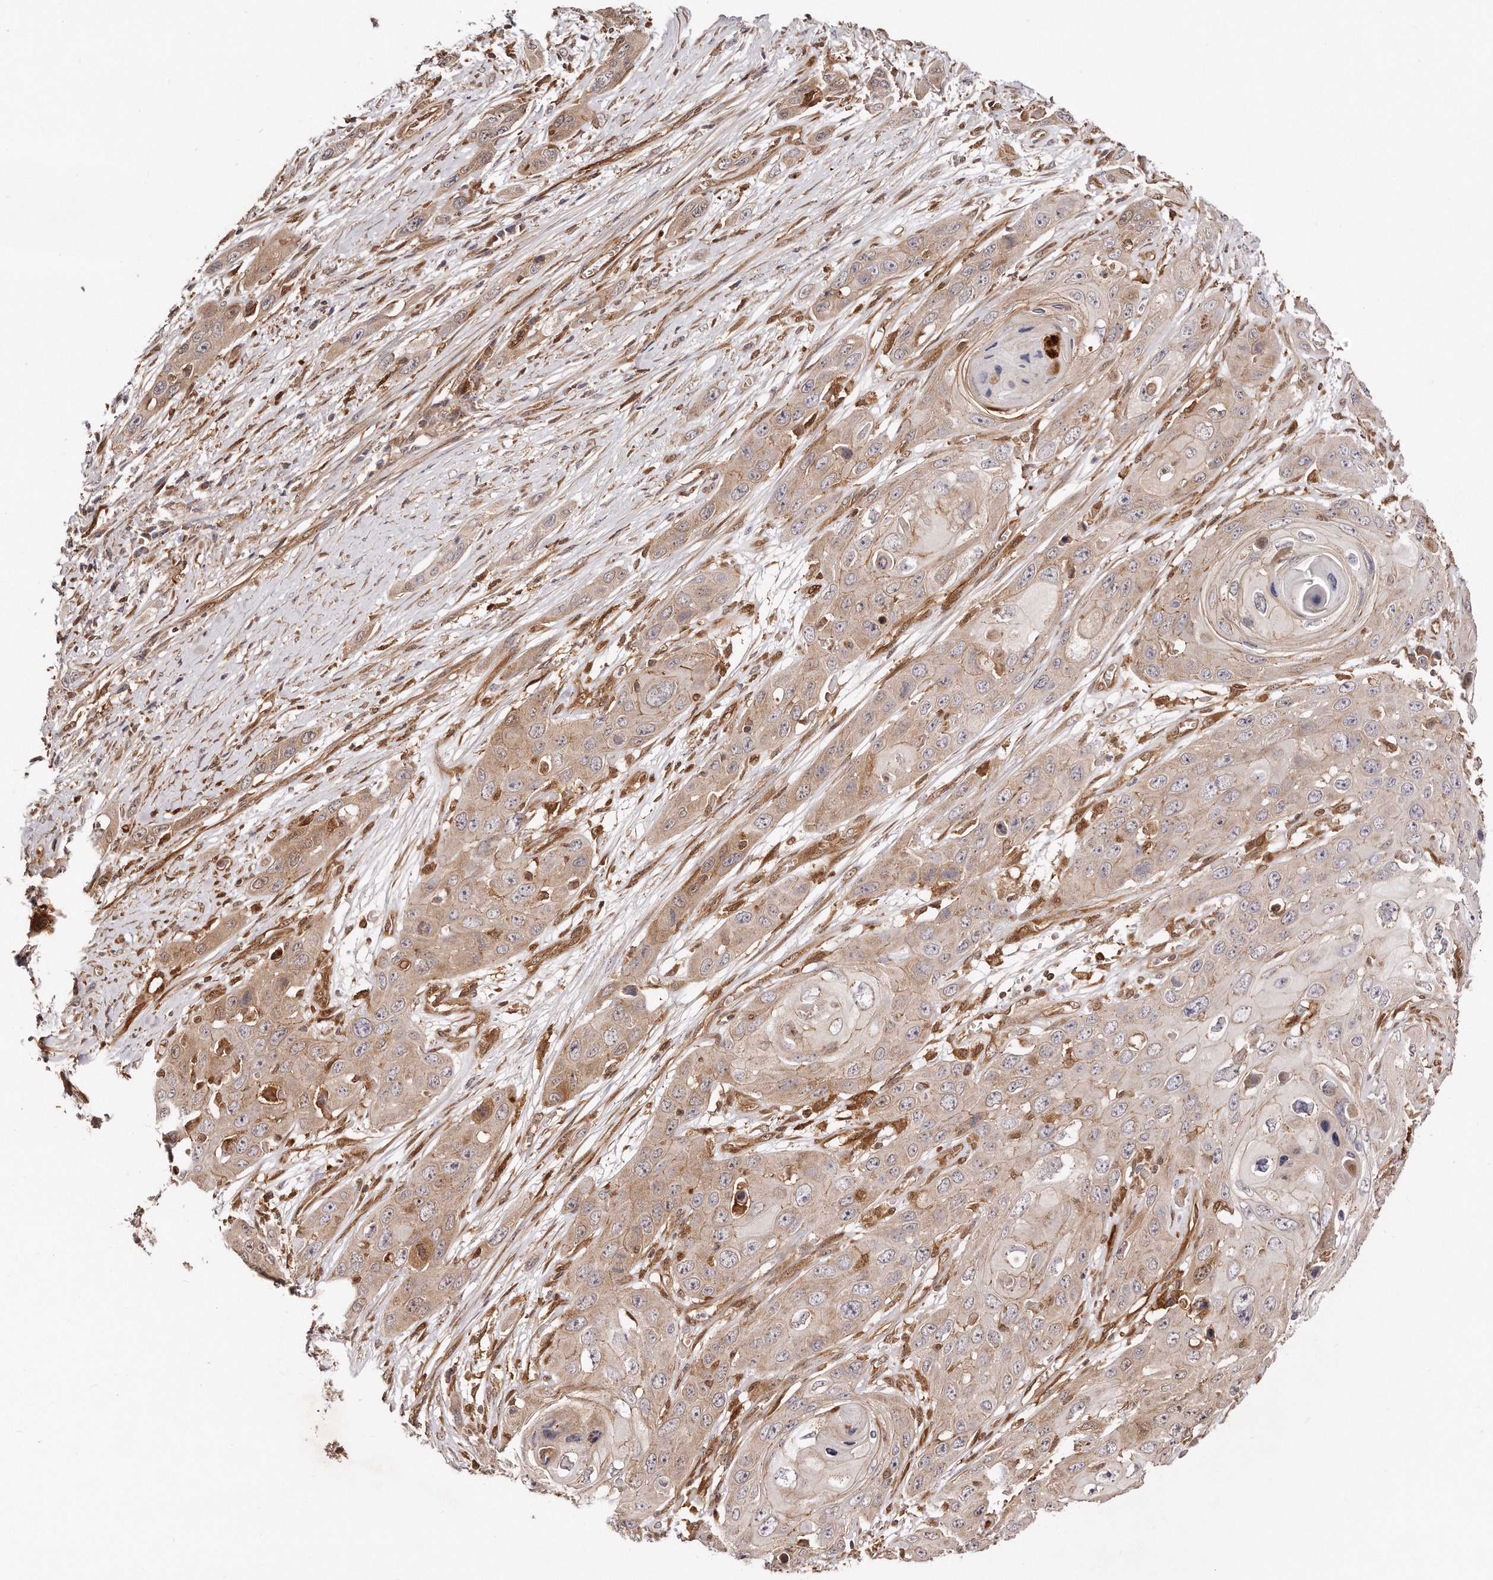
{"staining": {"intensity": "weak", "quantity": ">75%", "location": "cytoplasmic/membranous"}, "tissue": "skin cancer", "cell_type": "Tumor cells", "image_type": "cancer", "snomed": [{"axis": "morphology", "description": "Squamous cell carcinoma, NOS"}, {"axis": "topography", "description": "Skin"}], "caption": "This photomicrograph reveals skin squamous cell carcinoma stained with immunohistochemistry (IHC) to label a protein in brown. The cytoplasmic/membranous of tumor cells show weak positivity for the protein. Nuclei are counter-stained blue.", "gene": "GBP4", "patient": {"sex": "male", "age": 55}}